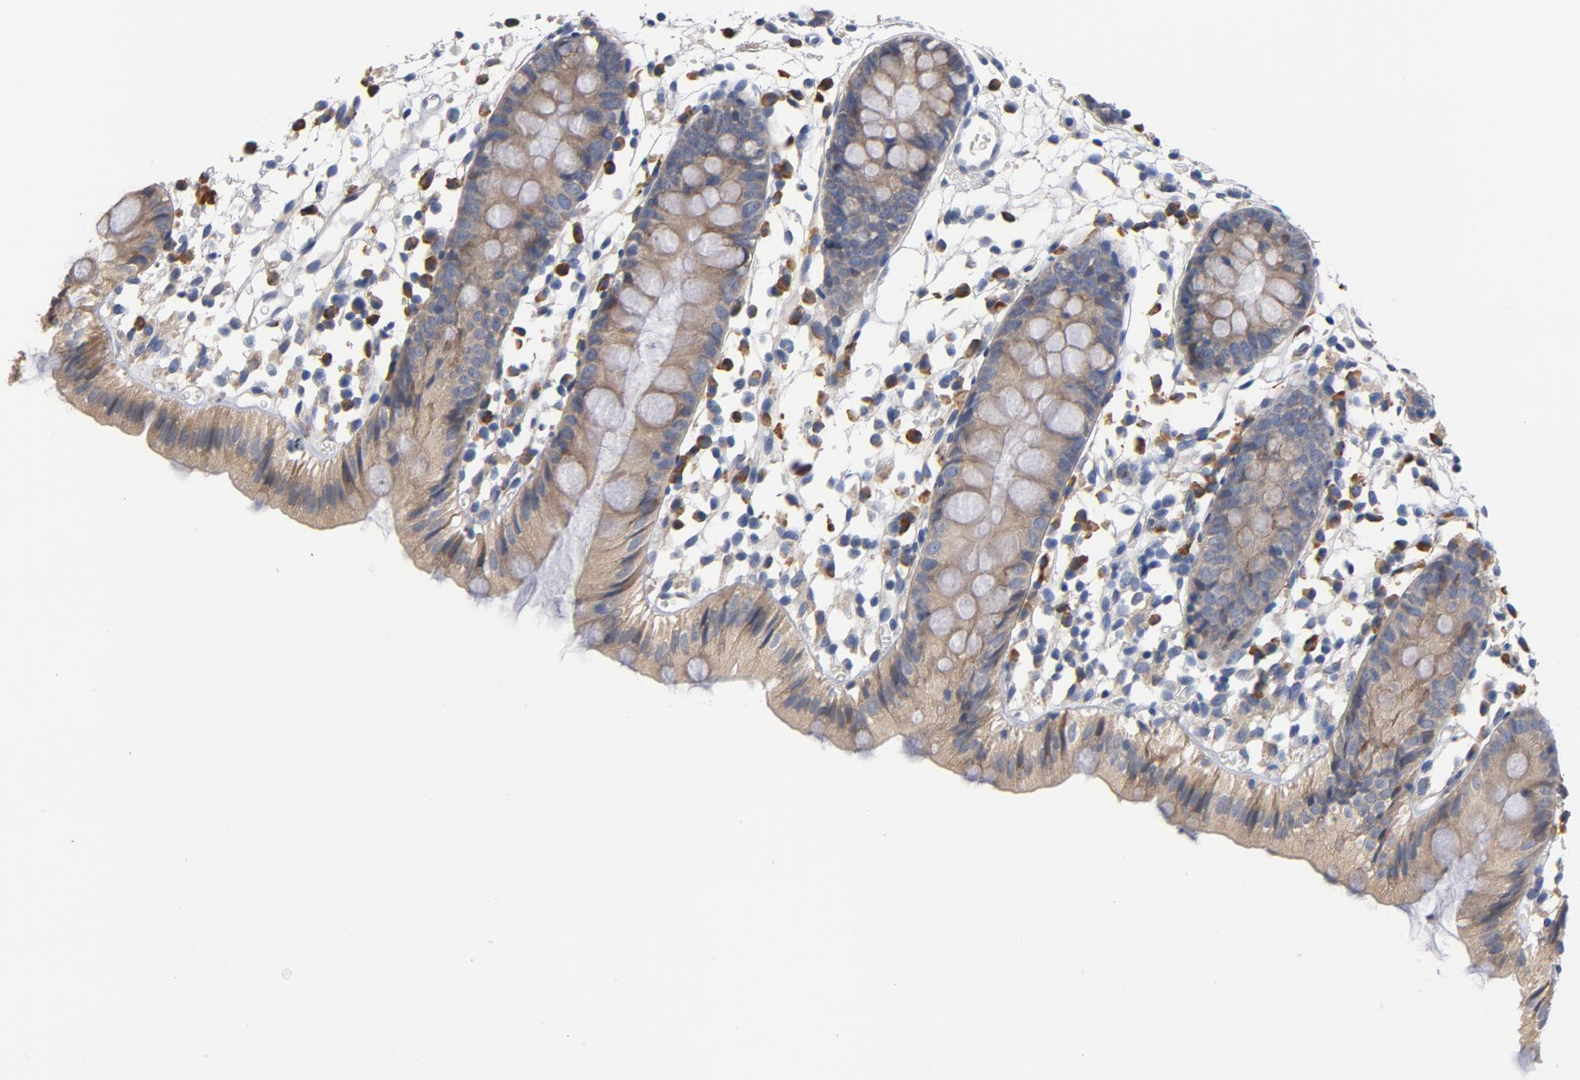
{"staining": {"intensity": "negative", "quantity": "none", "location": "none"}, "tissue": "colon", "cell_type": "Endothelial cells", "image_type": "normal", "snomed": [{"axis": "morphology", "description": "Normal tissue, NOS"}, {"axis": "topography", "description": "Colon"}], "caption": "High magnification brightfield microscopy of normal colon stained with DAB (brown) and counterstained with hematoxylin (blue): endothelial cells show no significant positivity. (DAB (3,3'-diaminobenzidine) immunohistochemistry, high magnification).", "gene": "TLR4", "patient": {"sex": "male", "age": 14}}